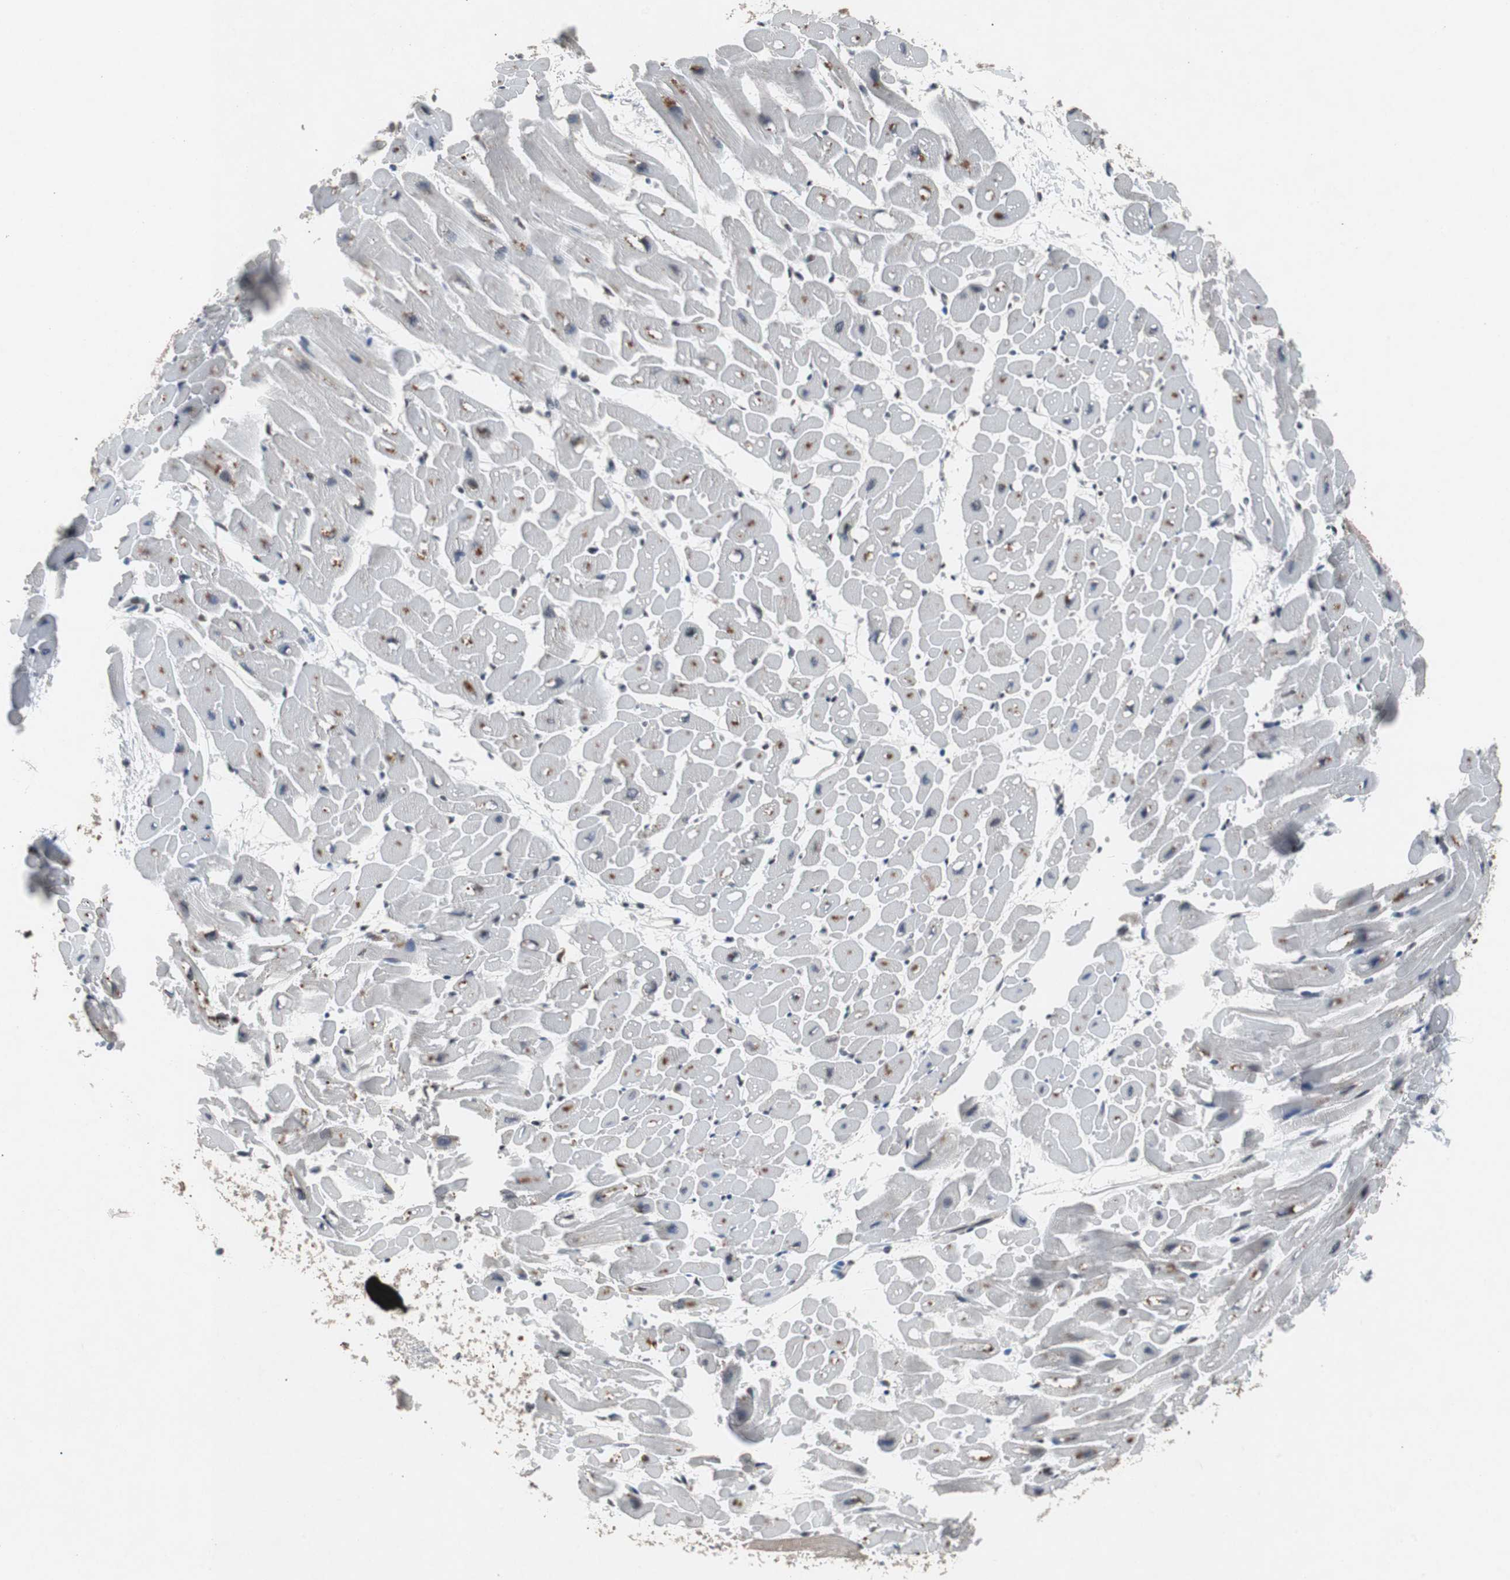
{"staining": {"intensity": "moderate", "quantity": "25%-75%", "location": "cytoplasmic/membranous"}, "tissue": "heart muscle", "cell_type": "Cardiomyocytes", "image_type": "normal", "snomed": [{"axis": "morphology", "description": "Normal tissue, NOS"}, {"axis": "topography", "description": "Heart"}], "caption": "Immunohistochemical staining of benign human heart muscle demonstrates medium levels of moderate cytoplasmic/membranous positivity in approximately 25%-75% of cardiomyocytes. The protein of interest is stained brown, and the nuclei are stained in blue (DAB (3,3'-diaminobenzidine) IHC with brightfield microscopy, high magnification).", "gene": "TP63", "patient": {"sex": "male", "age": 45}}